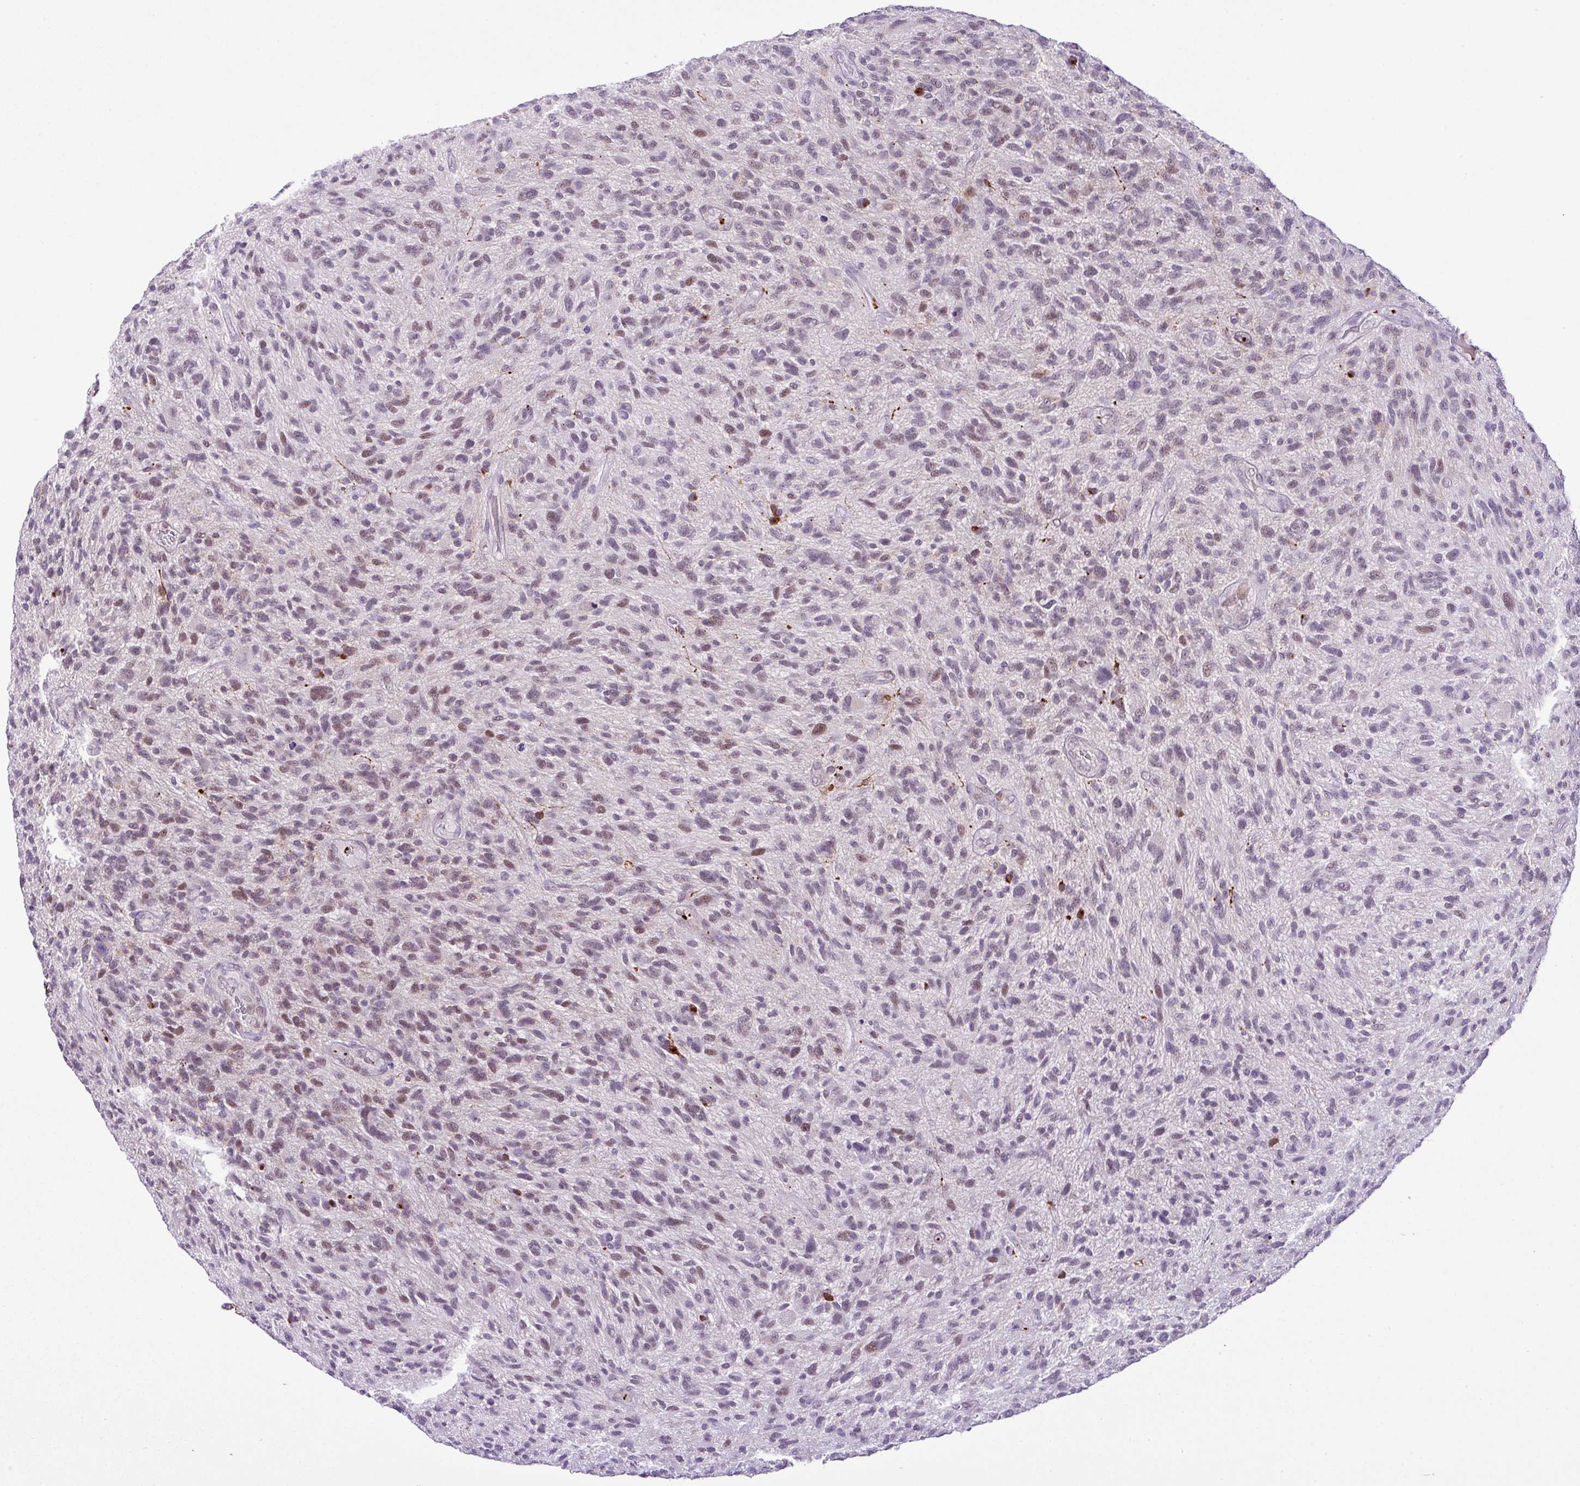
{"staining": {"intensity": "moderate", "quantity": "<25%", "location": "nuclear"}, "tissue": "glioma", "cell_type": "Tumor cells", "image_type": "cancer", "snomed": [{"axis": "morphology", "description": "Glioma, malignant, High grade"}, {"axis": "topography", "description": "Brain"}], "caption": "Malignant glioma (high-grade) stained with DAB (3,3'-diaminobenzidine) immunohistochemistry (IHC) displays low levels of moderate nuclear positivity in approximately <25% of tumor cells.", "gene": "CMTM5", "patient": {"sex": "male", "age": 47}}